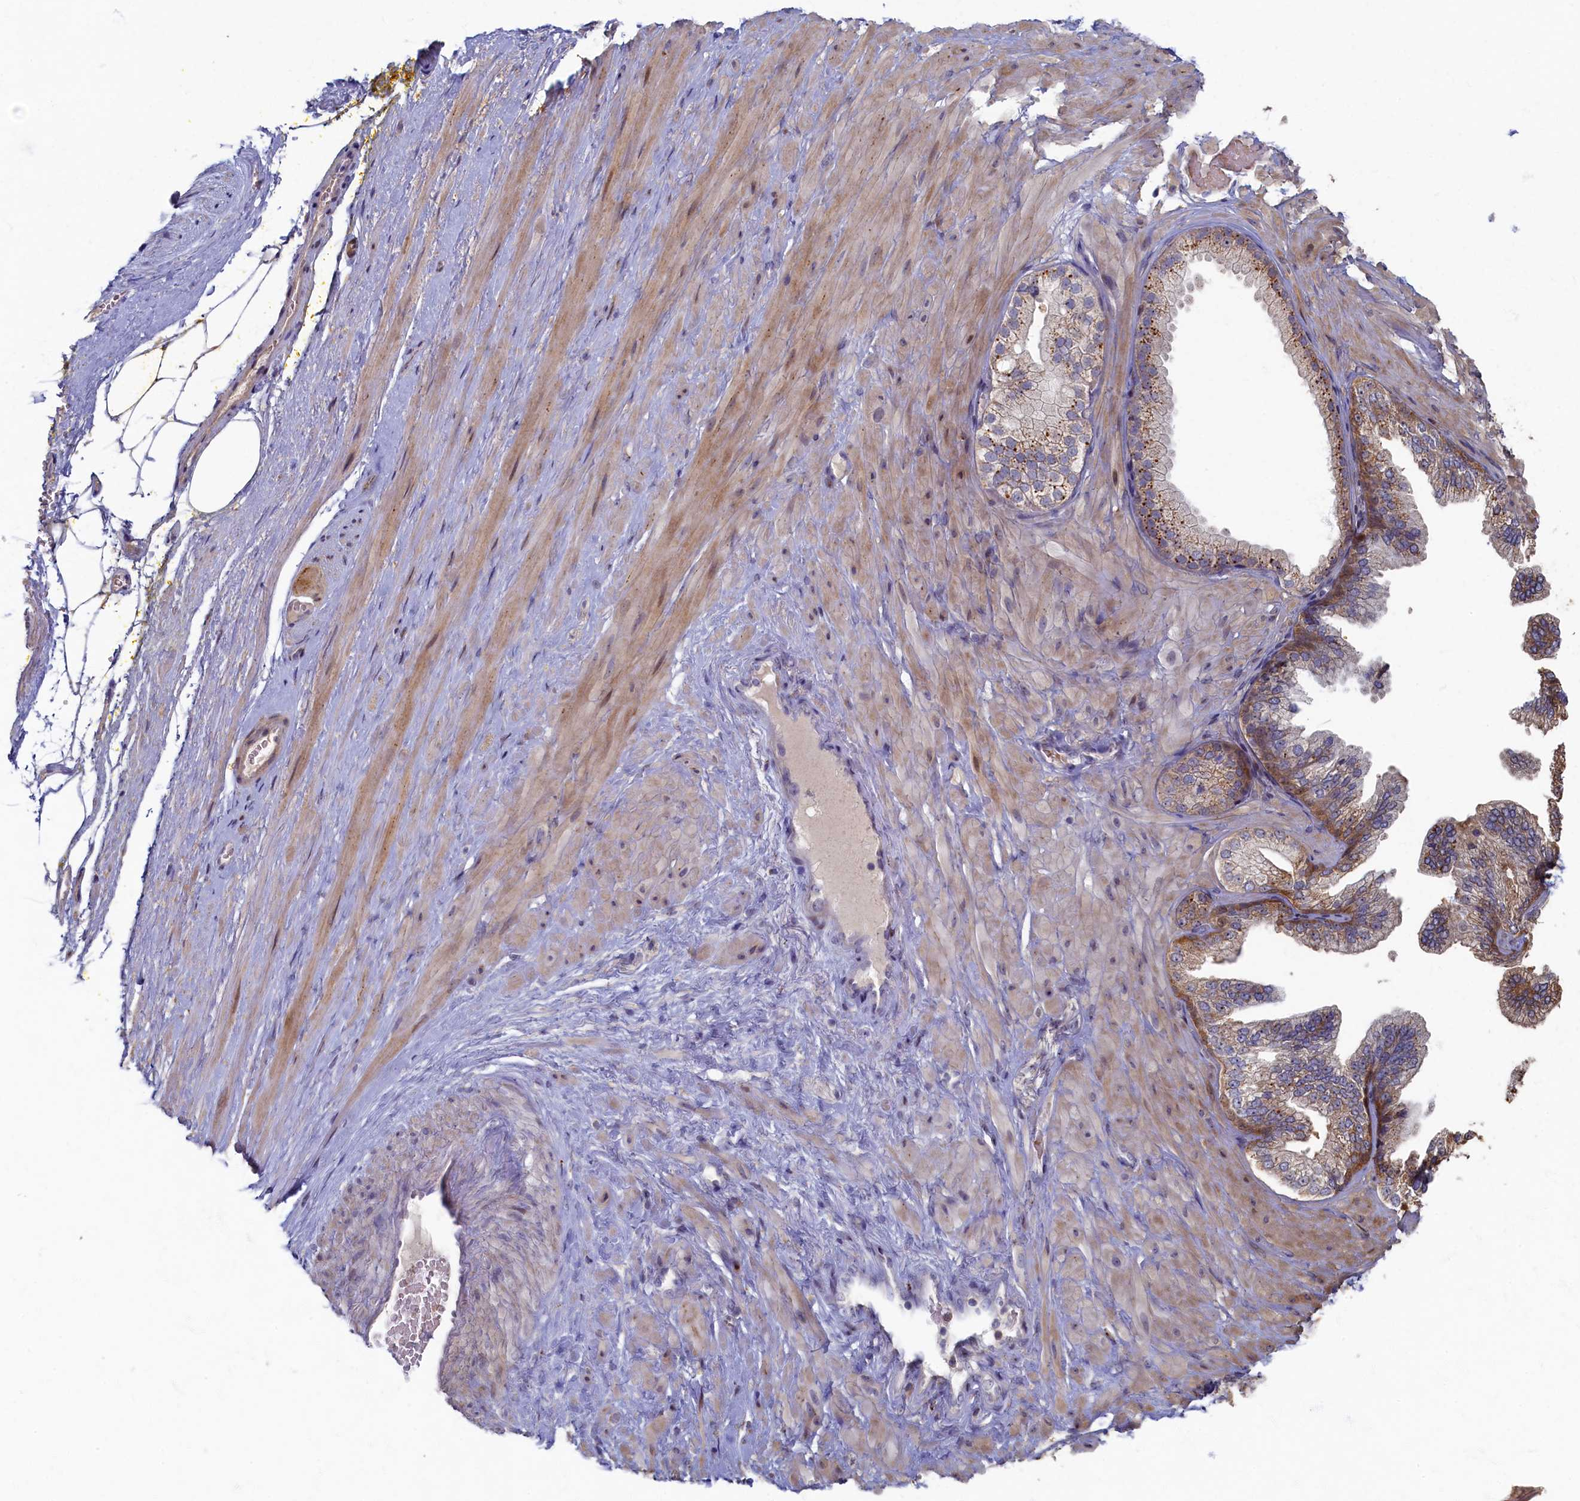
{"staining": {"intensity": "weak", "quantity": "25%-75%", "location": "cytoplasmic/membranous"}, "tissue": "adipose tissue", "cell_type": "Adipocytes", "image_type": "normal", "snomed": [{"axis": "morphology", "description": "Normal tissue, NOS"}, {"axis": "morphology", "description": "Adenocarcinoma, Low grade"}, {"axis": "topography", "description": "Prostate"}, {"axis": "topography", "description": "Peripheral nerve tissue"}], "caption": "Brown immunohistochemical staining in benign adipose tissue exhibits weak cytoplasmic/membranous staining in about 25%-75% of adipocytes.", "gene": "HUNK", "patient": {"sex": "male", "age": 63}}